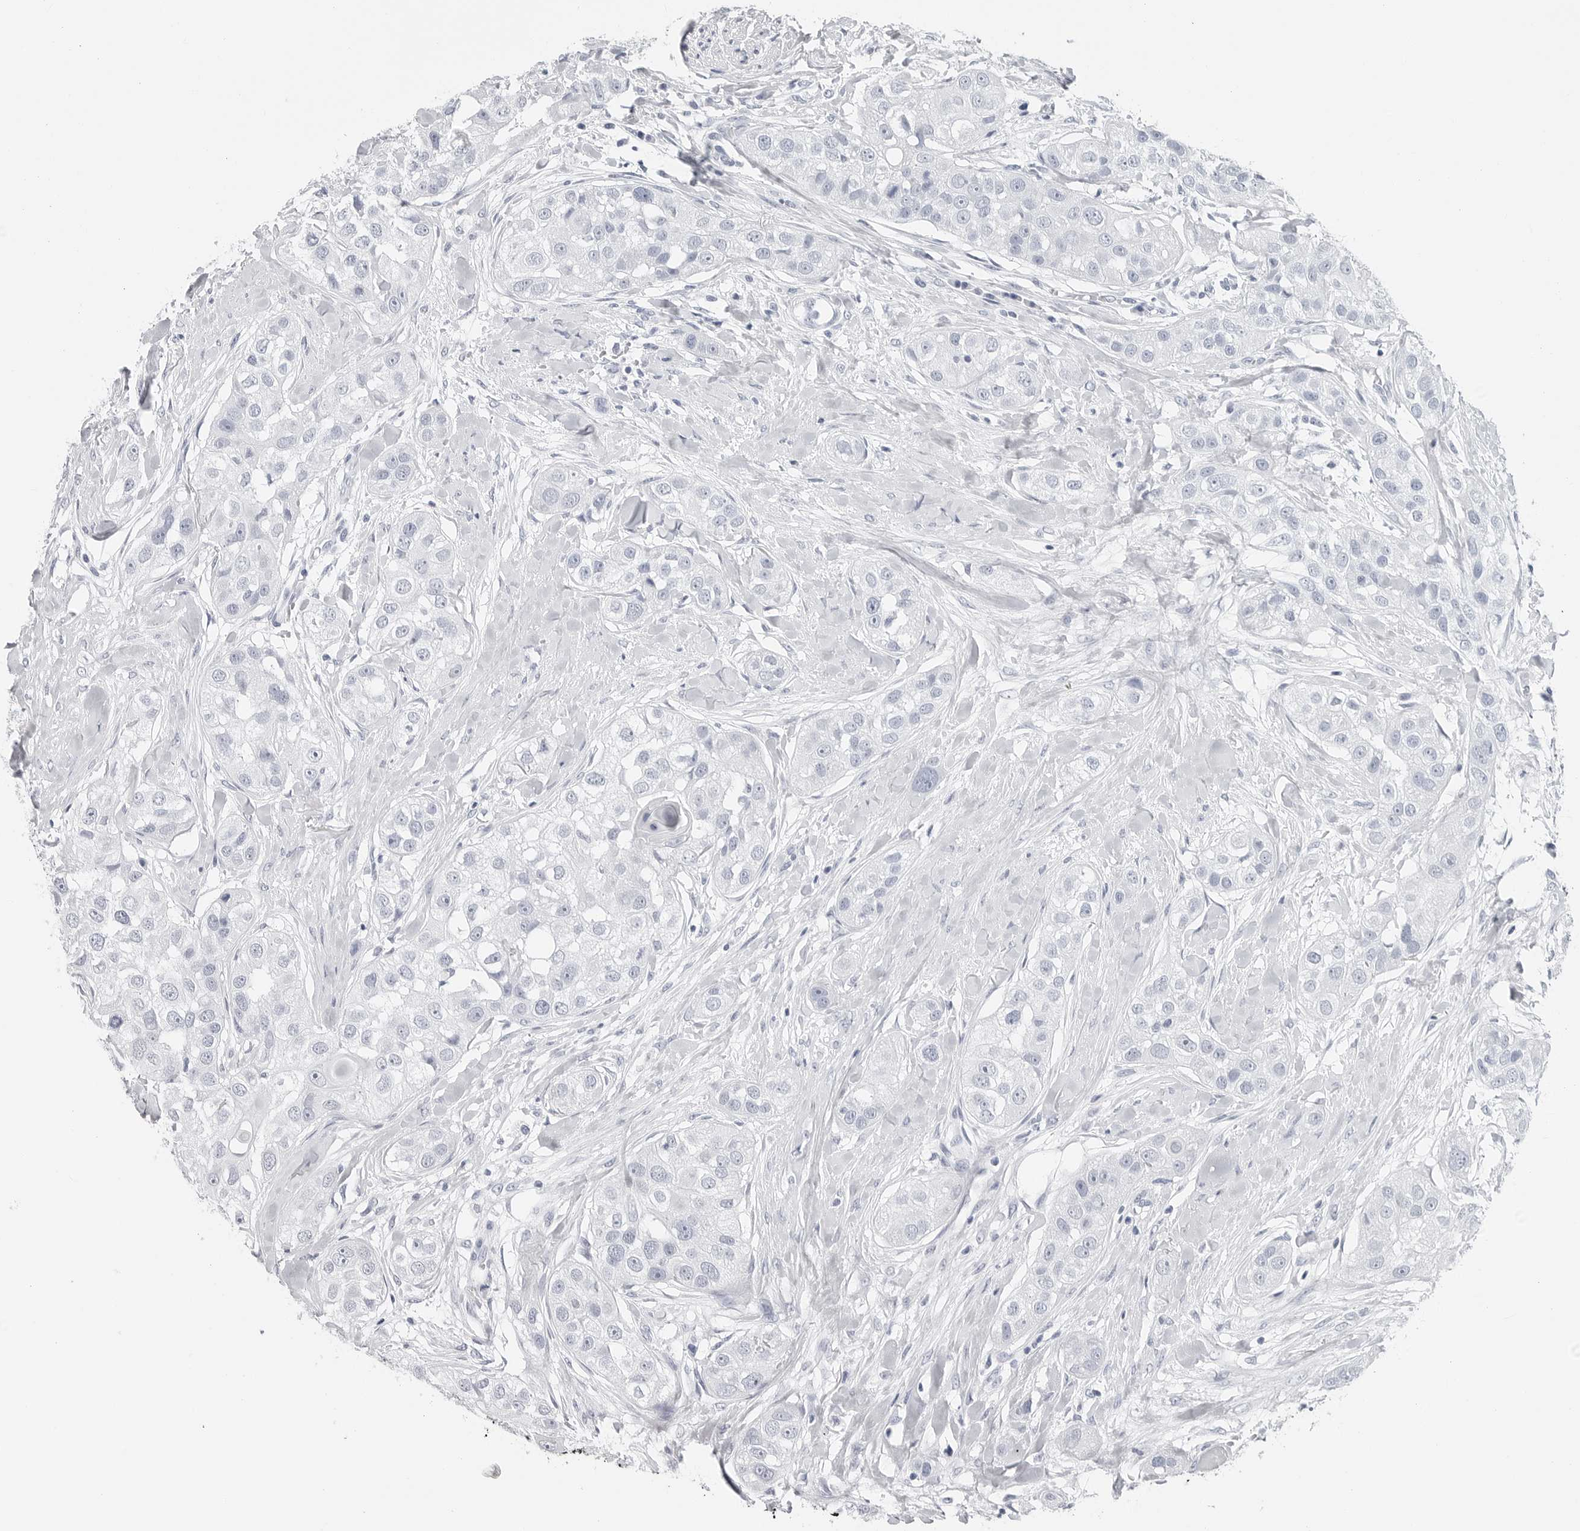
{"staining": {"intensity": "negative", "quantity": "none", "location": "none"}, "tissue": "head and neck cancer", "cell_type": "Tumor cells", "image_type": "cancer", "snomed": [{"axis": "morphology", "description": "Normal tissue, NOS"}, {"axis": "morphology", "description": "Squamous cell carcinoma, NOS"}, {"axis": "topography", "description": "Skeletal muscle"}, {"axis": "topography", "description": "Head-Neck"}], "caption": "This is an immunohistochemistry image of squamous cell carcinoma (head and neck). There is no positivity in tumor cells.", "gene": "CSH1", "patient": {"sex": "male", "age": 51}}